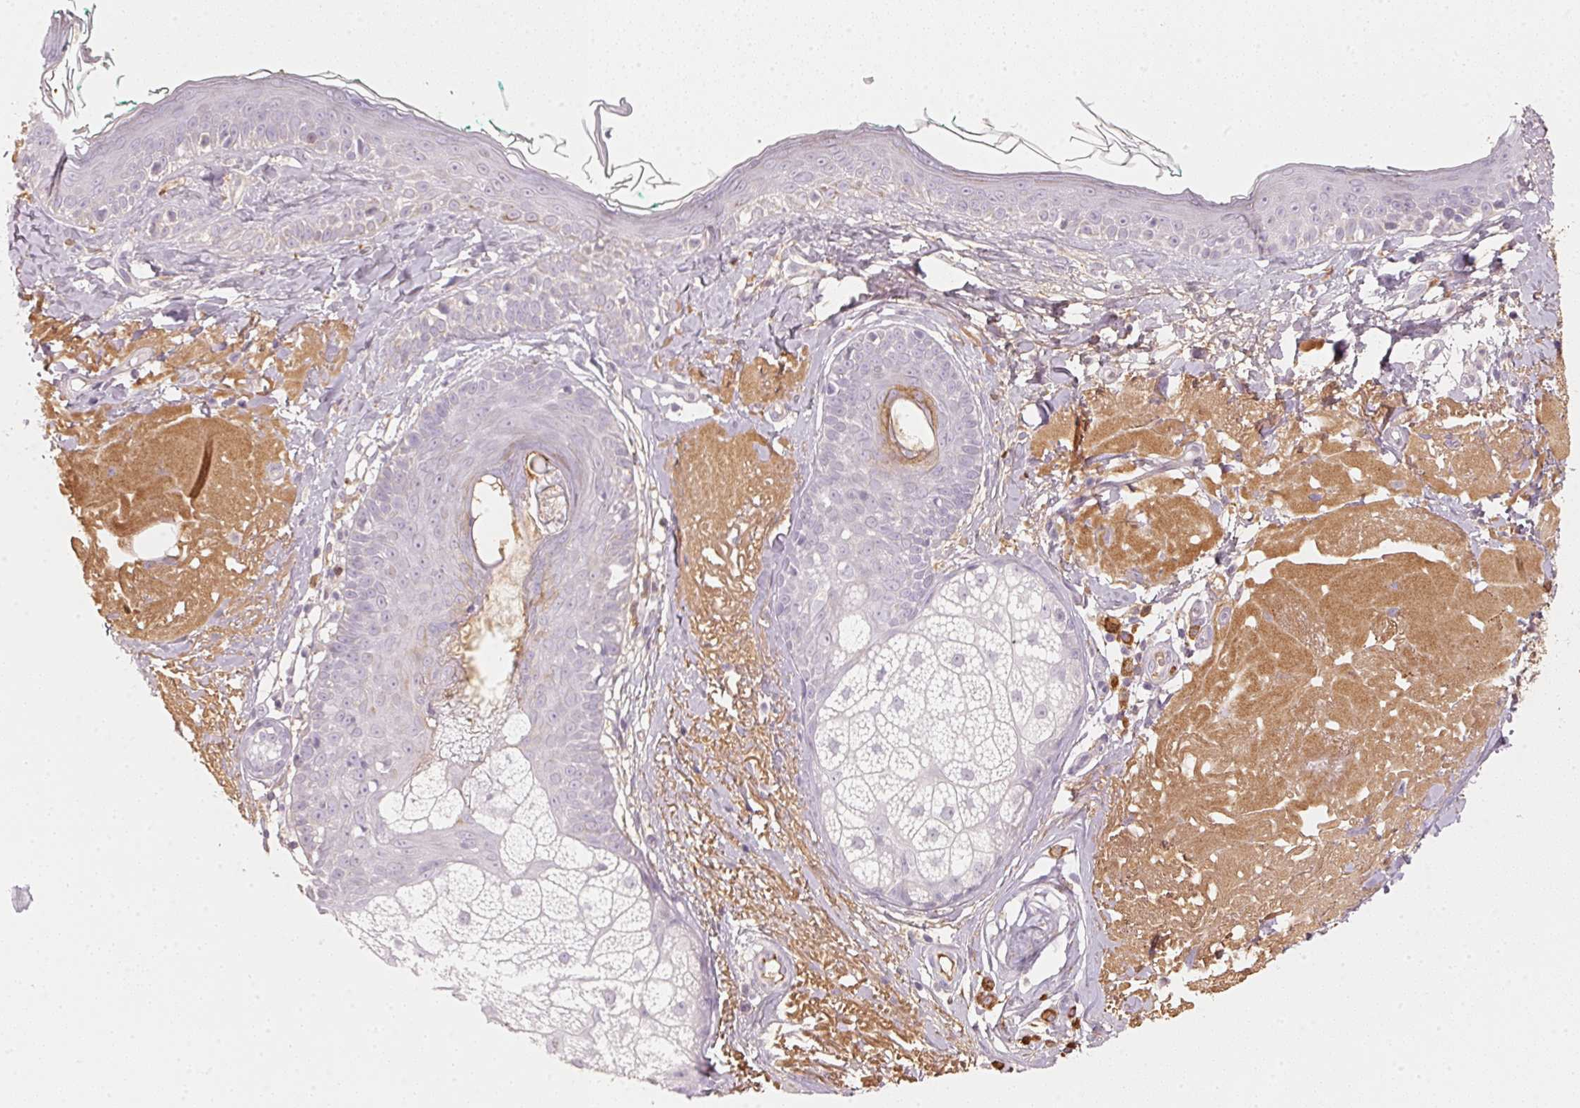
{"staining": {"intensity": "negative", "quantity": "none", "location": "none"}, "tissue": "skin", "cell_type": "Fibroblasts", "image_type": "normal", "snomed": [{"axis": "morphology", "description": "Normal tissue, NOS"}, {"axis": "topography", "description": "Skin"}], "caption": "High power microscopy histopathology image of an immunohistochemistry (IHC) photomicrograph of normal skin, revealing no significant positivity in fibroblasts.", "gene": "RMDN2", "patient": {"sex": "male", "age": 73}}